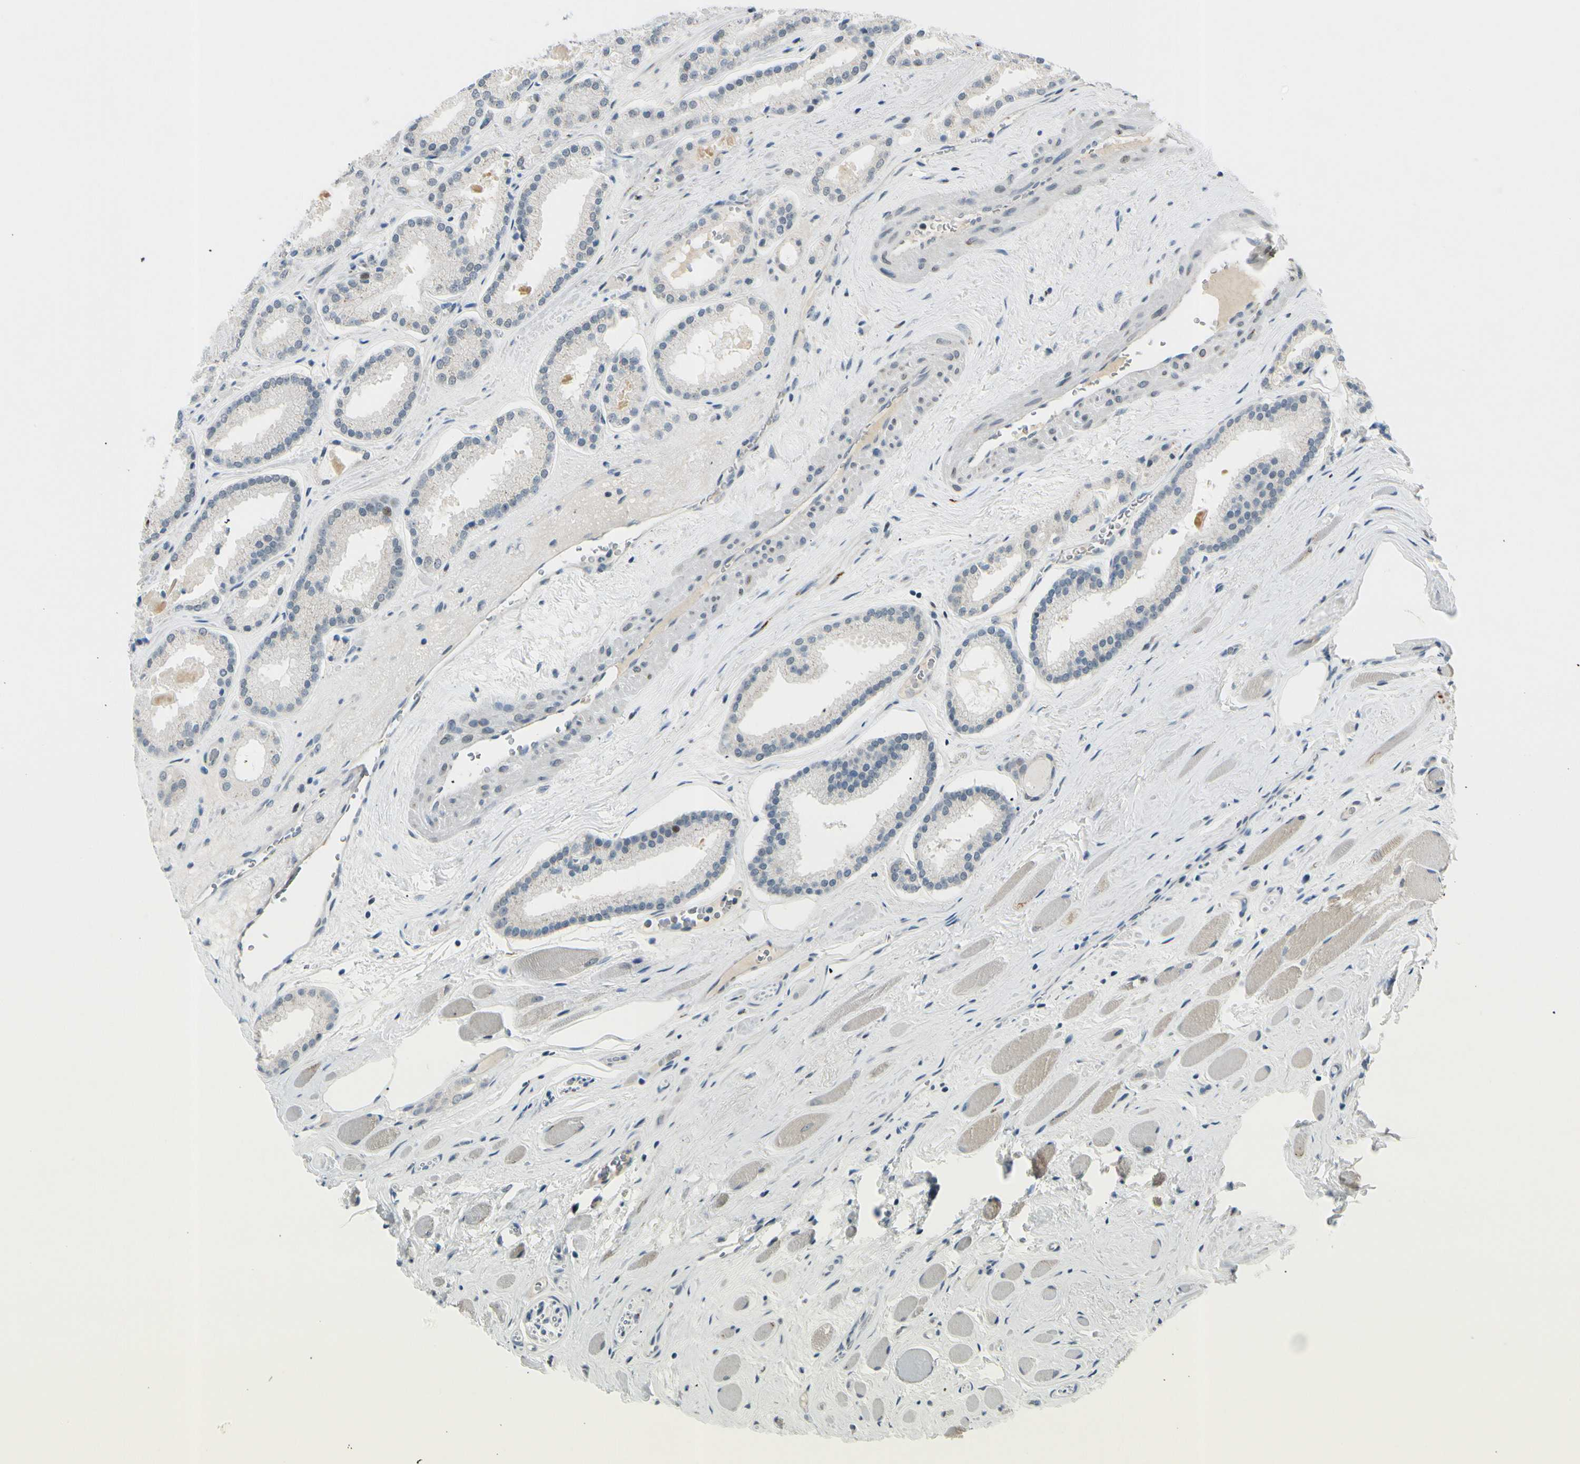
{"staining": {"intensity": "negative", "quantity": "none", "location": "none"}, "tissue": "prostate cancer", "cell_type": "Tumor cells", "image_type": "cancer", "snomed": [{"axis": "morphology", "description": "Adenocarcinoma, Low grade"}, {"axis": "topography", "description": "Prostate"}], "caption": "A photomicrograph of prostate cancer (low-grade adenocarcinoma) stained for a protein reveals no brown staining in tumor cells.", "gene": "B4GALNT1", "patient": {"sex": "male", "age": 59}}